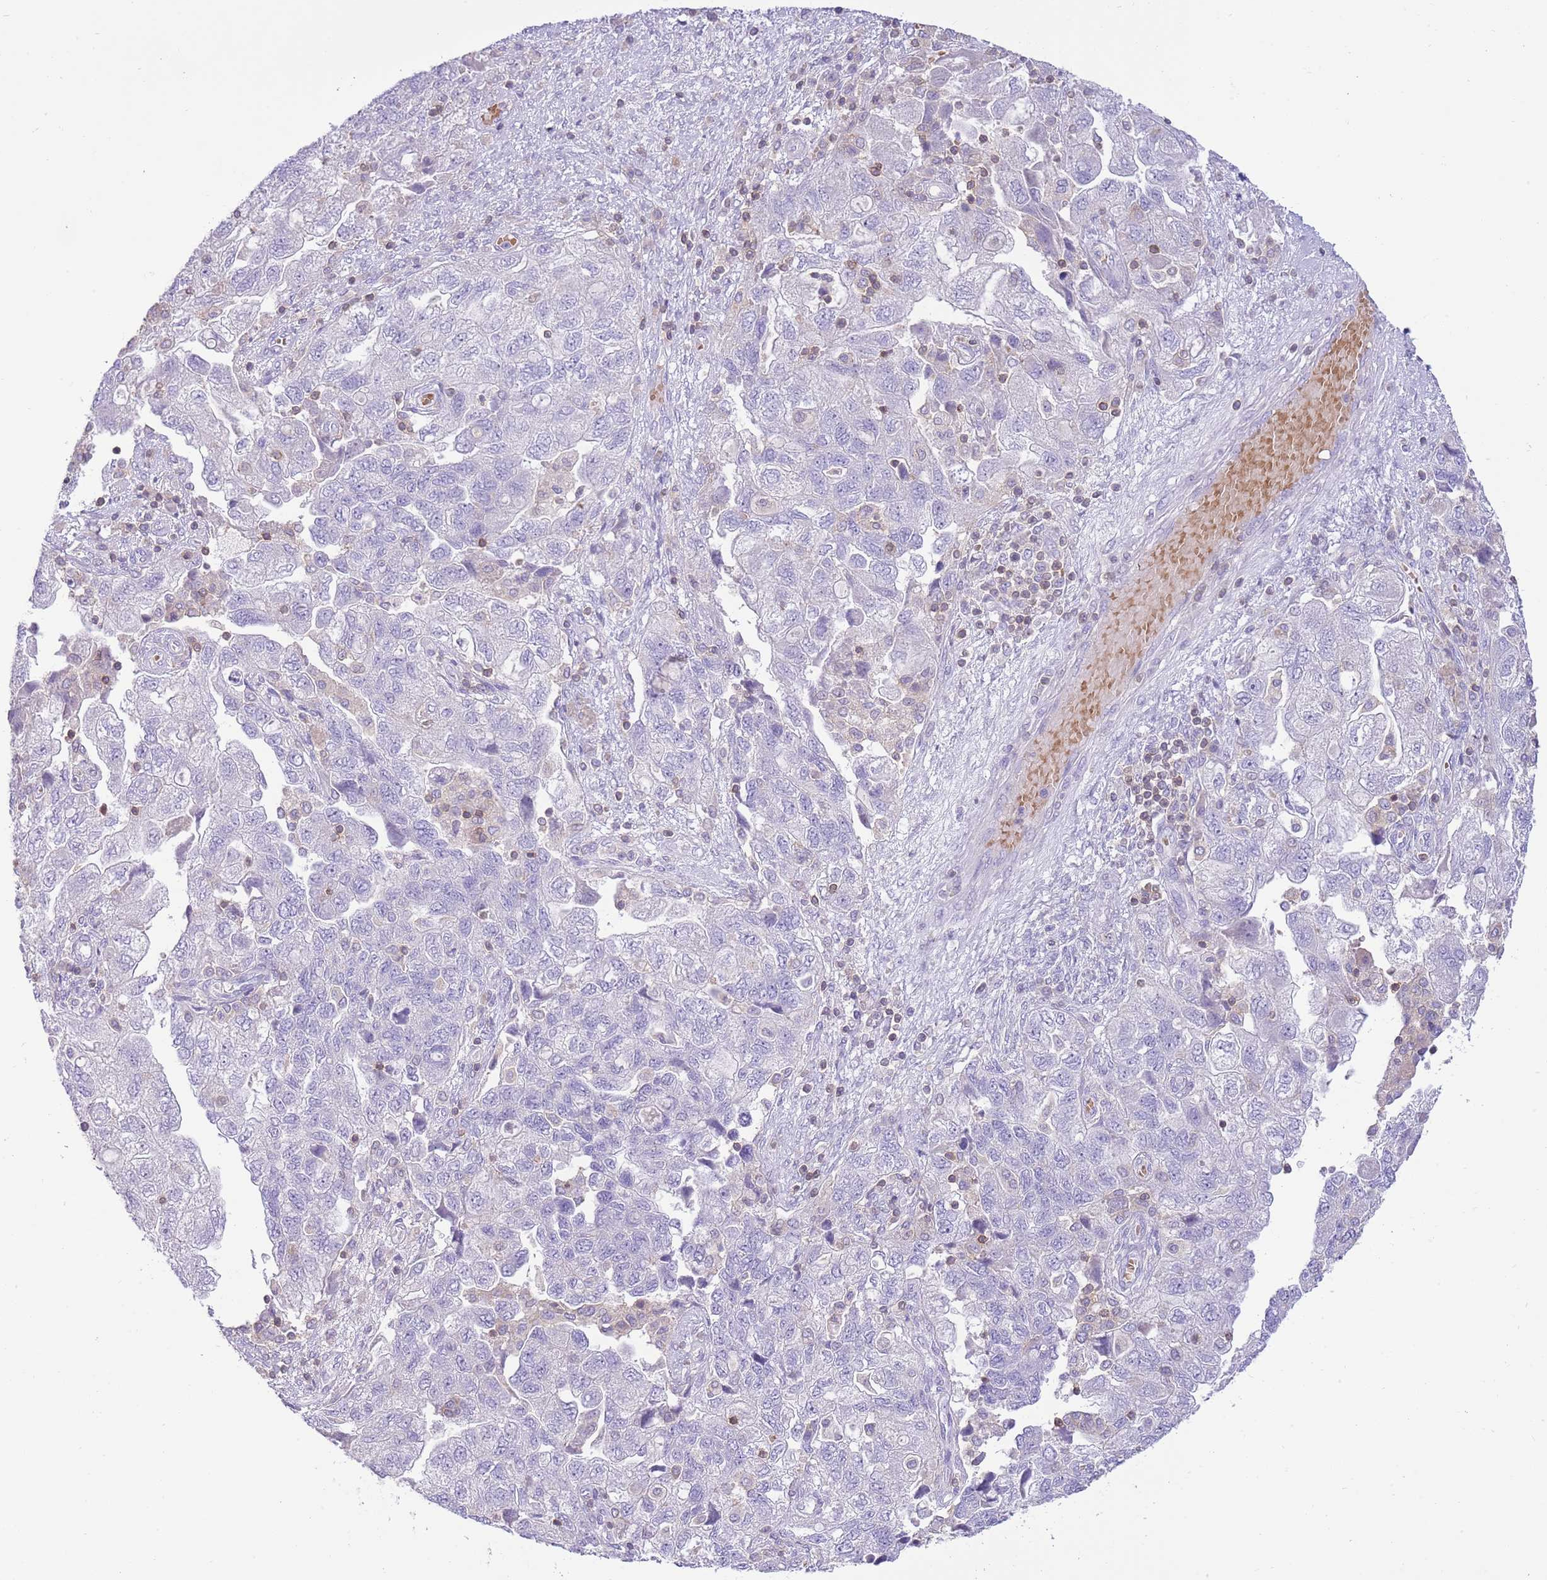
{"staining": {"intensity": "negative", "quantity": "none", "location": "none"}, "tissue": "ovarian cancer", "cell_type": "Tumor cells", "image_type": "cancer", "snomed": [{"axis": "morphology", "description": "Carcinoma, NOS"}, {"axis": "morphology", "description": "Cystadenocarcinoma, serous, NOS"}, {"axis": "topography", "description": "Ovary"}], "caption": "IHC image of human serous cystadenocarcinoma (ovarian) stained for a protein (brown), which demonstrates no expression in tumor cells. (Stains: DAB (3,3'-diaminobenzidine) immunohistochemistry with hematoxylin counter stain, Microscopy: brightfield microscopy at high magnification).", "gene": "OR4Q3", "patient": {"sex": "female", "age": 69}}